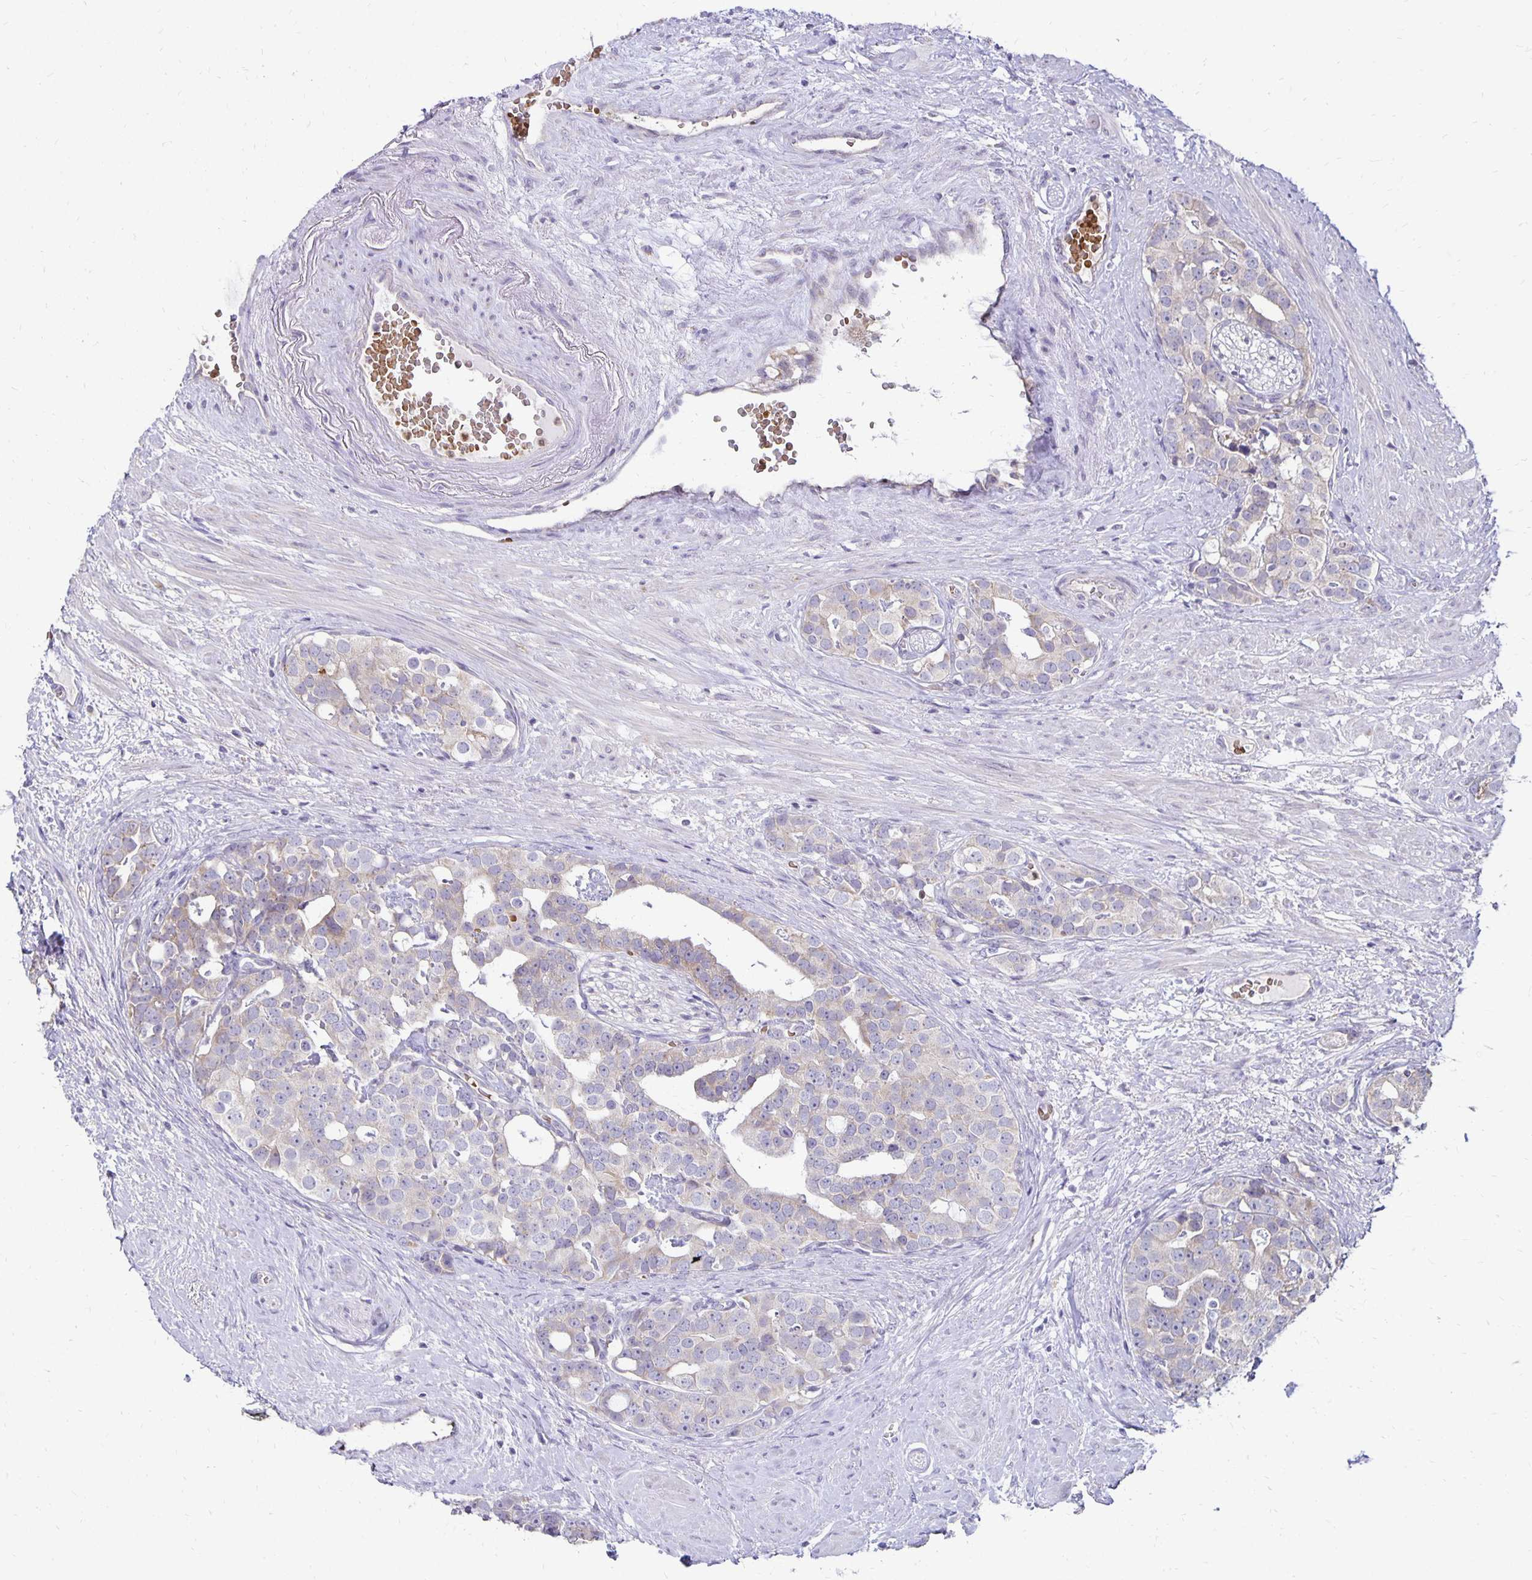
{"staining": {"intensity": "weak", "quantity": "<25%", "location": "cytoplasmic/membranous"}, "tissue": "prostate cancer", "cell_type": "Tumor cells", "image_type": "cancer", "snomed": [{"axis": "morphology", "description": "Adenocarcinoma, High grade"}, {"axis": "topography", "description": "Prostate"}], "caption": "Prostate cancer stained for a protein using immunohistochemistry demonstrates no positivity tumor cells.", "gene": "FN3K", "patient": {"sex": "male", "age": 71}}